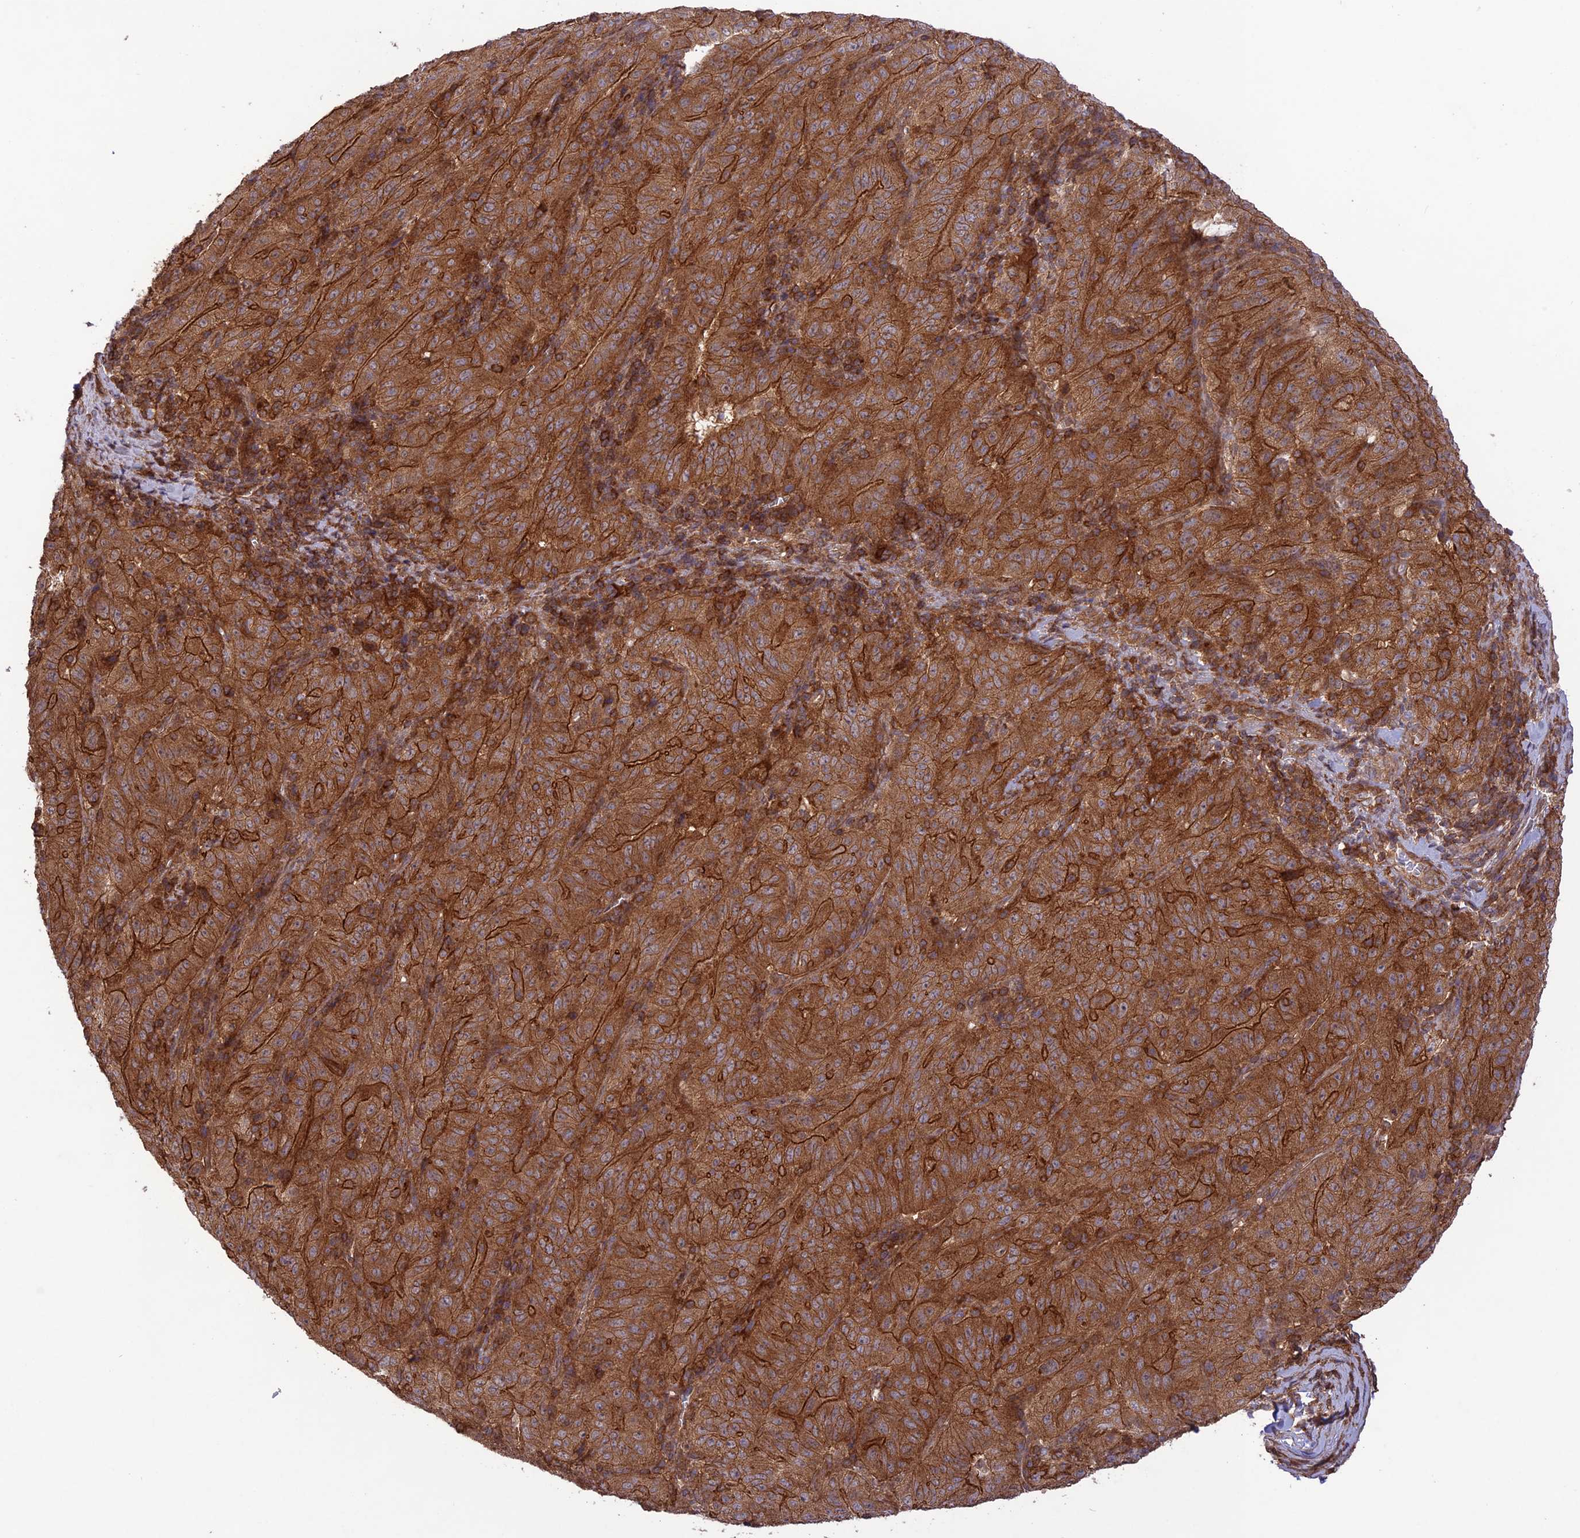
{"staining": {"intensity": "moderate", "quantity": ">75%", "location": "cytoplasmic/membranous"}, "tissue": "pancreatic cancer", "cell_type": "Tumor cells", "image_type": "cancer", "snomed": [{"axis": "morphology", "description": "Adenocarcinoma, NOS"}, {"axis": "topography", "description": "Pancreas"}], "caption": "Moderate cytoplasmic/membranous positivity for a protein is seen in approximately >75% of tumor cells of adenocarcinoma (pancreatic) using IHC.", "gene": "FCHSD1", "patient": {"sex": "male", "age": 63}}